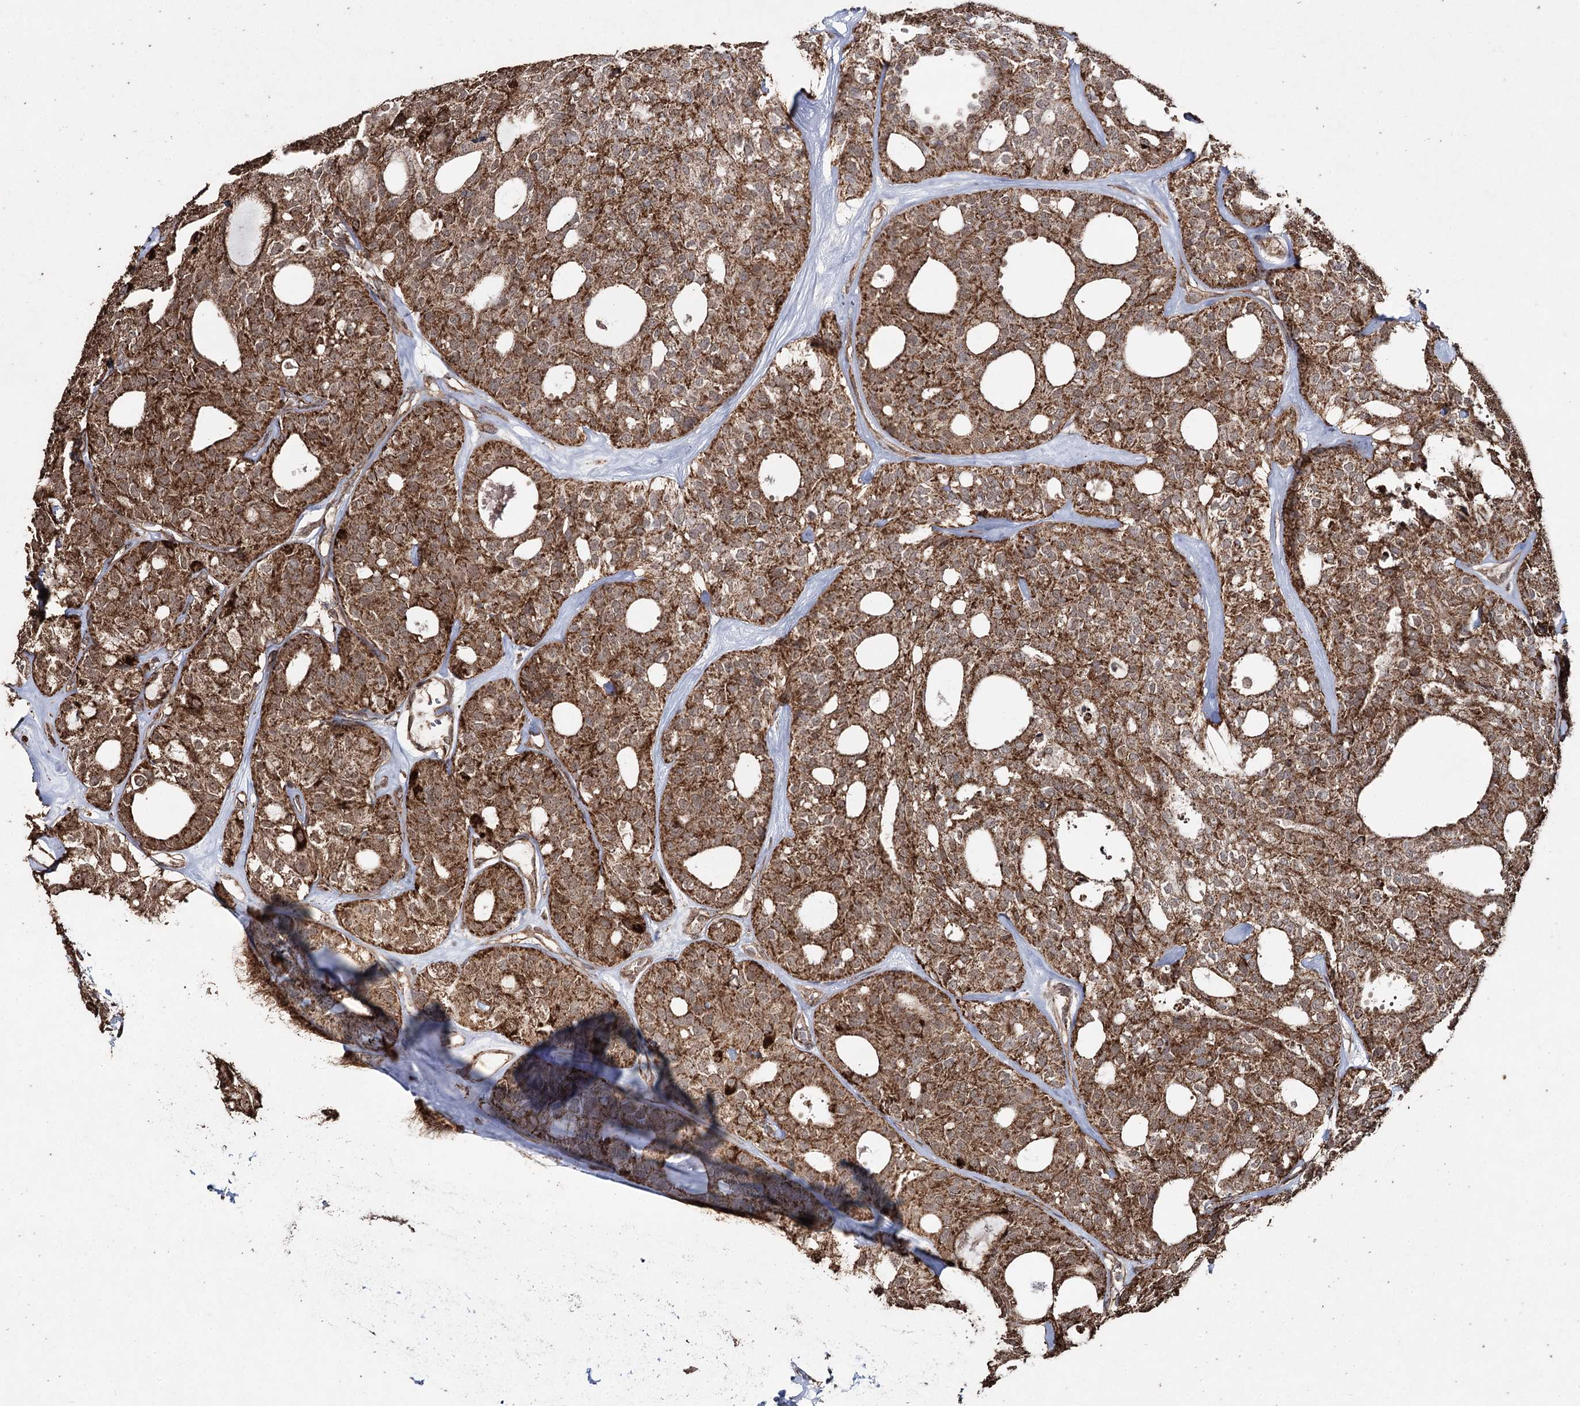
{"staining": {"intensity": "moderate", "quantity": ">75%", "location": "cytoplasmic/membranous"}, "tissue": "thyroid cancer", "cell_type": "Tumor cells", "image_type": "cancer", "snomed": [{"axis": "morphology", "description": "Follicular adenoma carcinoma, NOS"}, {"axis": "topography", "description": "Thyroid gland"}], "caption": "Immunohistochemistry (IHC) (DAB) staining of human thyroid cancer reveals moderate cytoplasmic/membranous protein staining in about >75% of tumor cells.", "gene": "SLF2", "patient": {"sex": "male", "age": 75}}